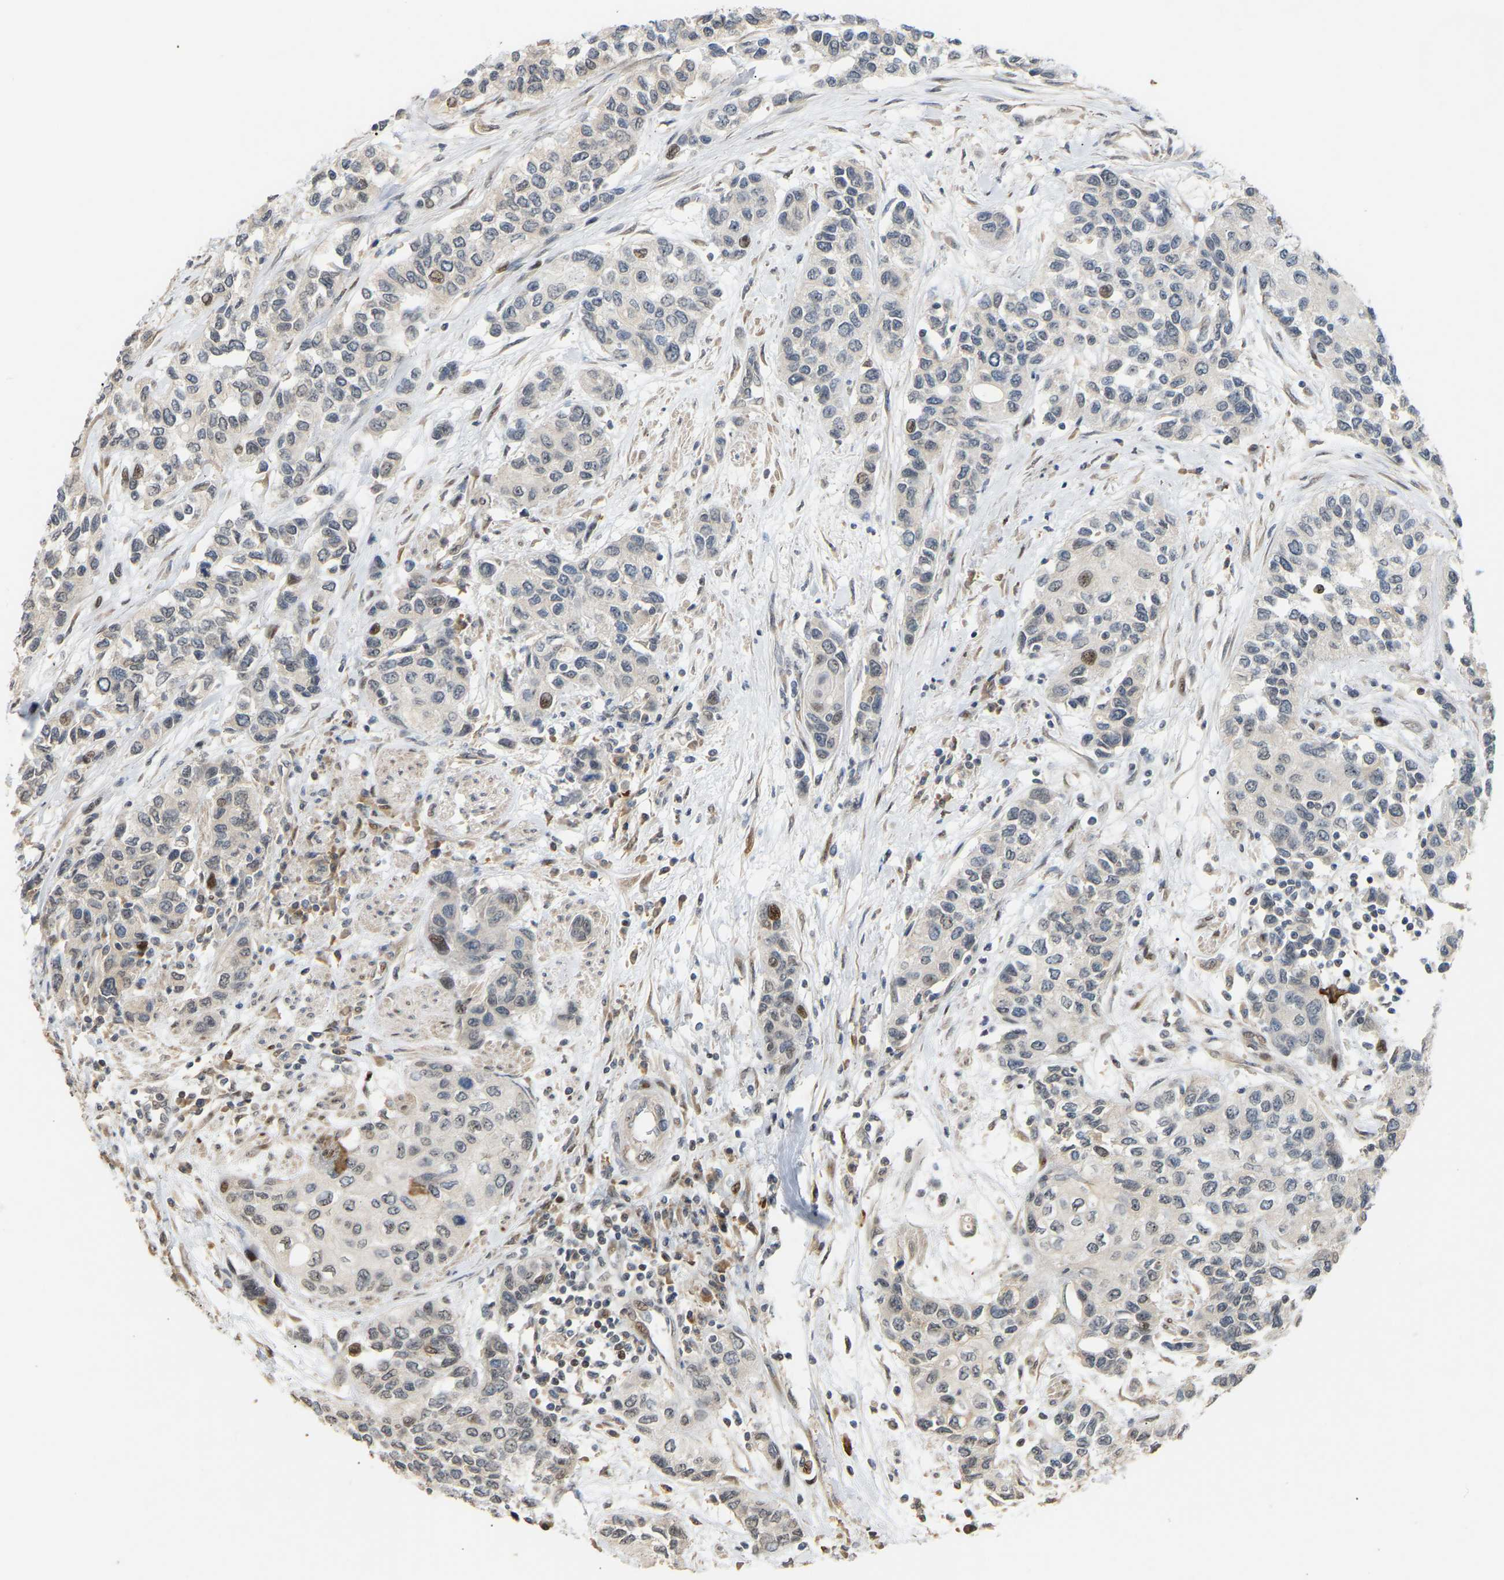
{"staining": {"intensity": "weak", "quantity": "<25%", "location": "nuclear"}, "tissue": "urothelial cancer", "cell_type": "Tumor cells", "image_type": "cancer", "snomed": [{"axis": "morphology", "description": "Urothelial carcinoma, High grade"}, {"axis": "topography", "description": "Urinary bladder"}], "caption": "This is an immunohistochemistry histopathology image of human urothelial cancer. There is no expression in tumor cells.", "gene": "PTPN4", "patient": {"sex": "female", "age": 56}}